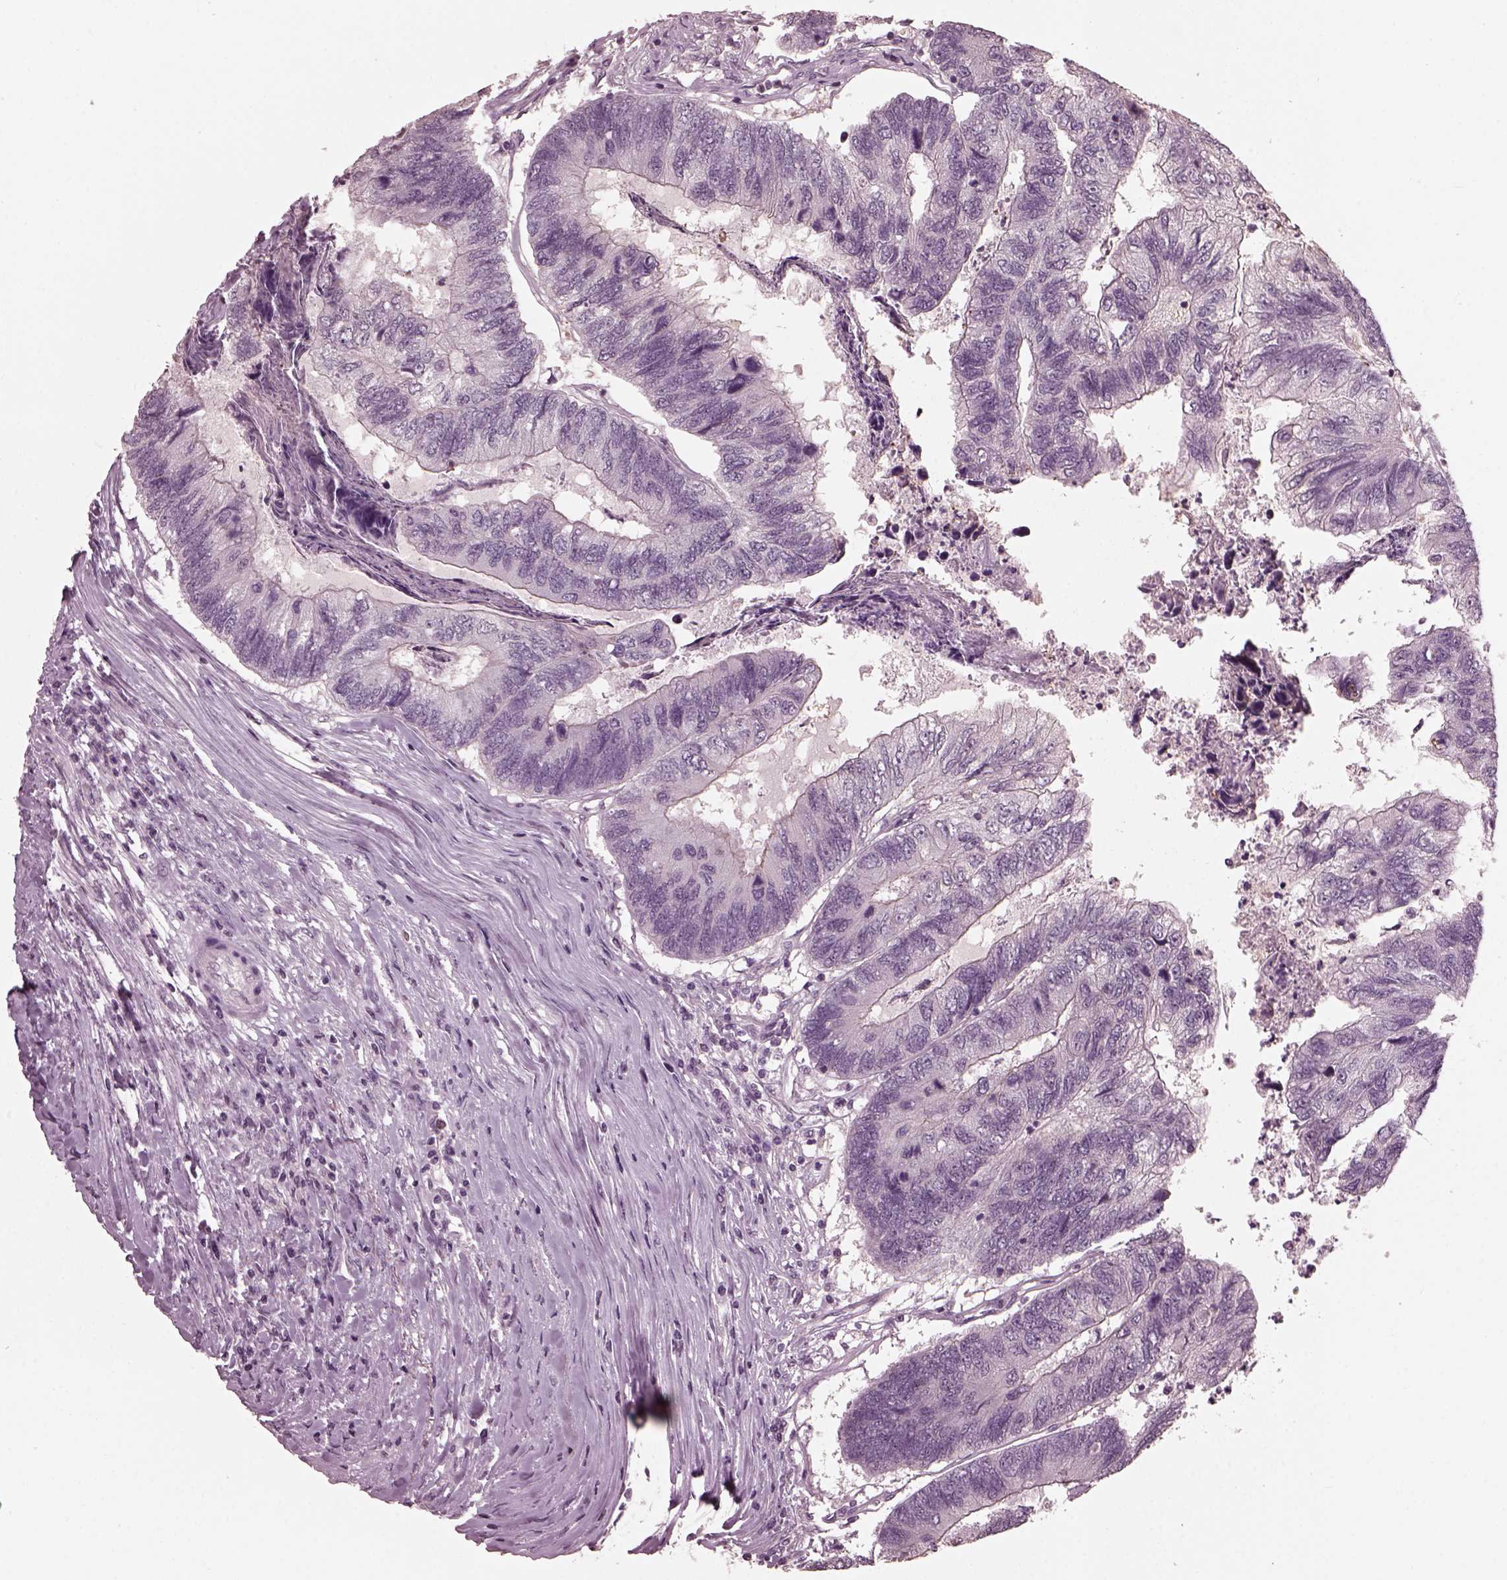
{"staining": {"intensity": "negative", "quantity": "none", "location": "none"}, "tissue": "colorectal cancer", "cell_type": "Tumor cells", "image_type": "cancer", "snomed": [{"axis": "morphology", "description": "Adenocarcinoma, NOS"}, {"axis": "topography", "description": "Colon"}], "caption": "Protein analysis of colorectal cancer reveals no significant positivity in tumor cells.", "gene": "TSKS", "patient": {"sex": "female", "age": 67}}